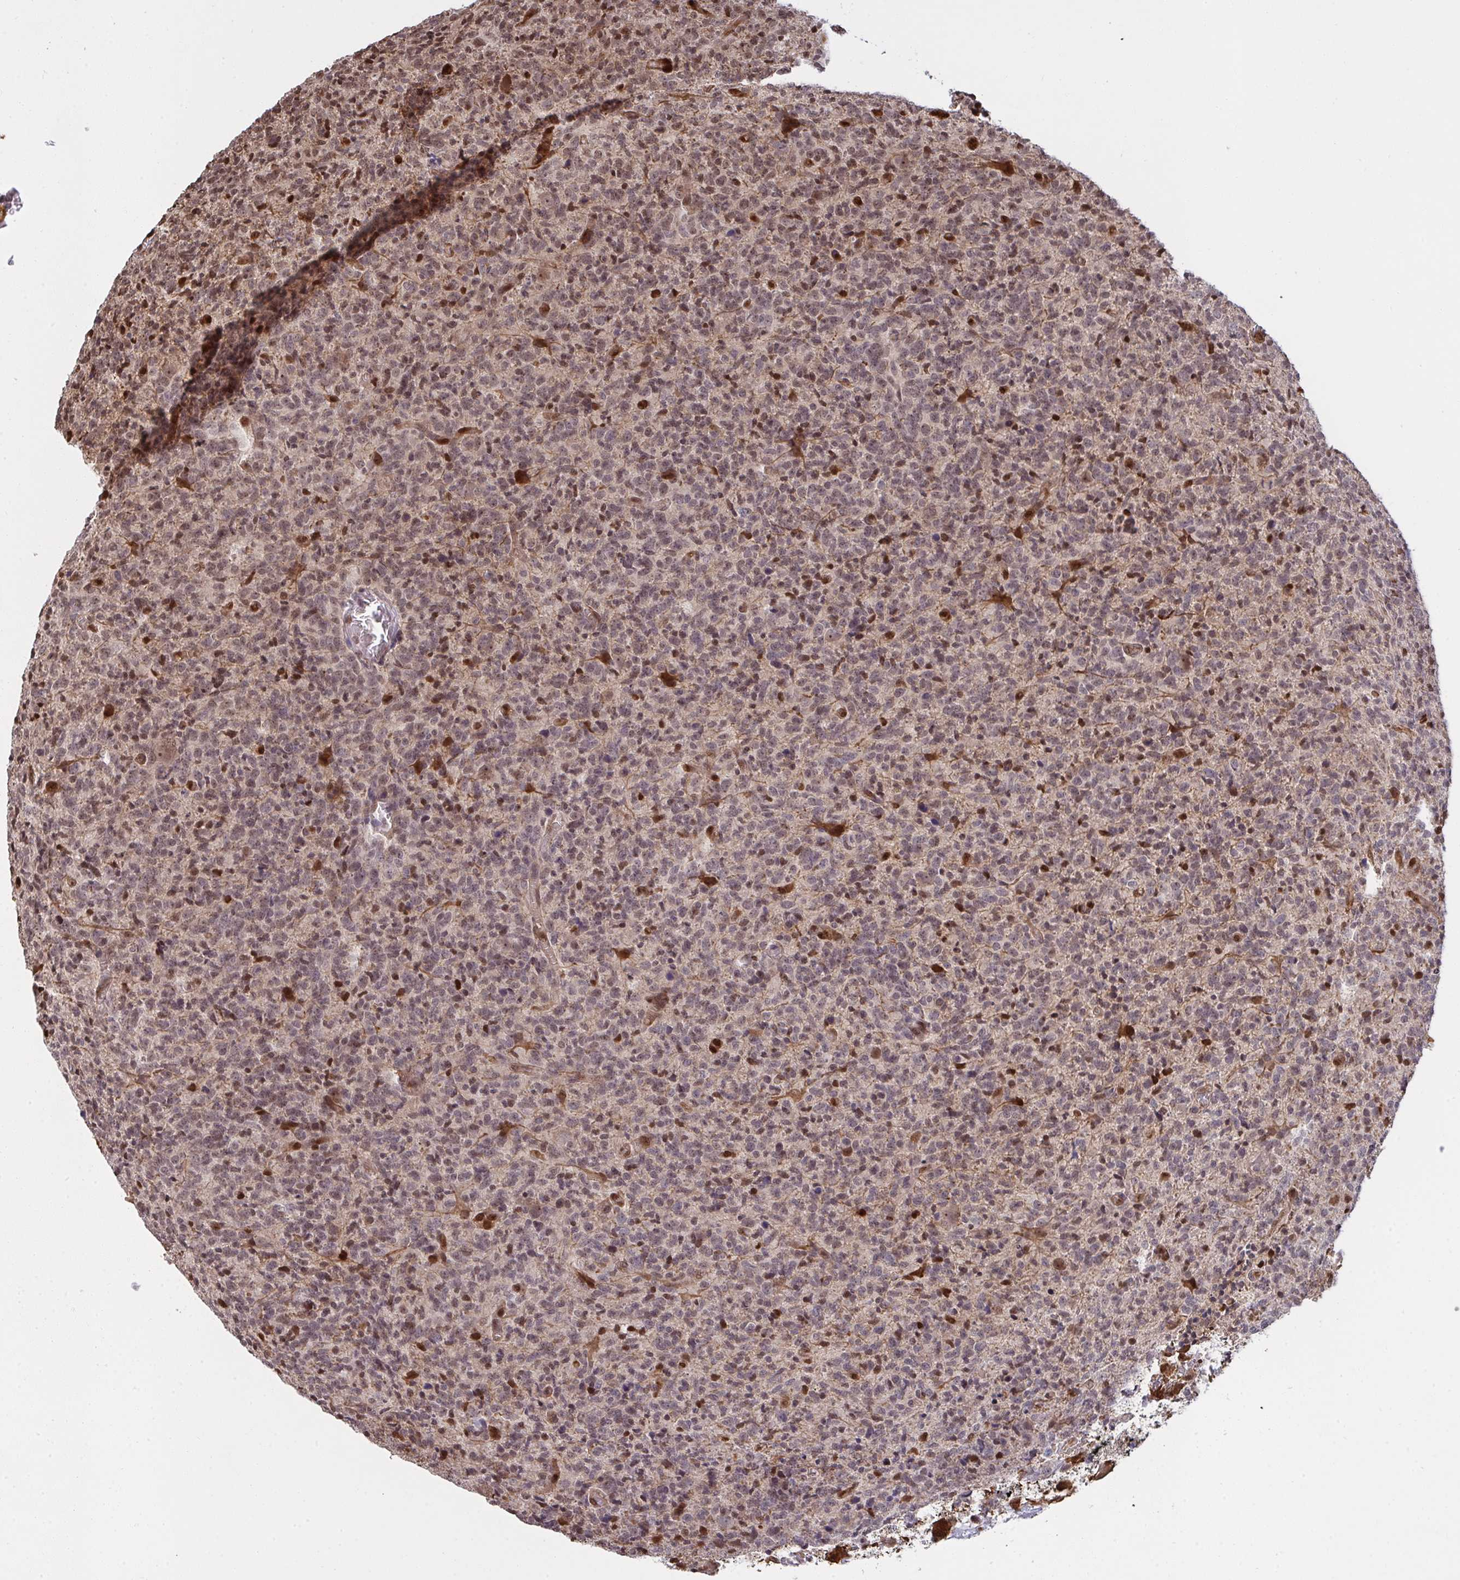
{"staining": {"intensity": "weak", "quantity": "25%-75%", "location": "nuclear"}, "tissue": "glioma", "cell_type": "Tumor cells", "image_type": "cancer", "snomed": [{"axis": "morphology", "description": "Glioma, malignant, High grade"}, {"axis": "topography", "description": "Brain"}], "caption": "A low amount of weak nuclear staining is present in approximately 25%-75% of tumor cells in glioma tissue.", "gene": "UXT", "patient": {"sex": "male", "age": 76}}